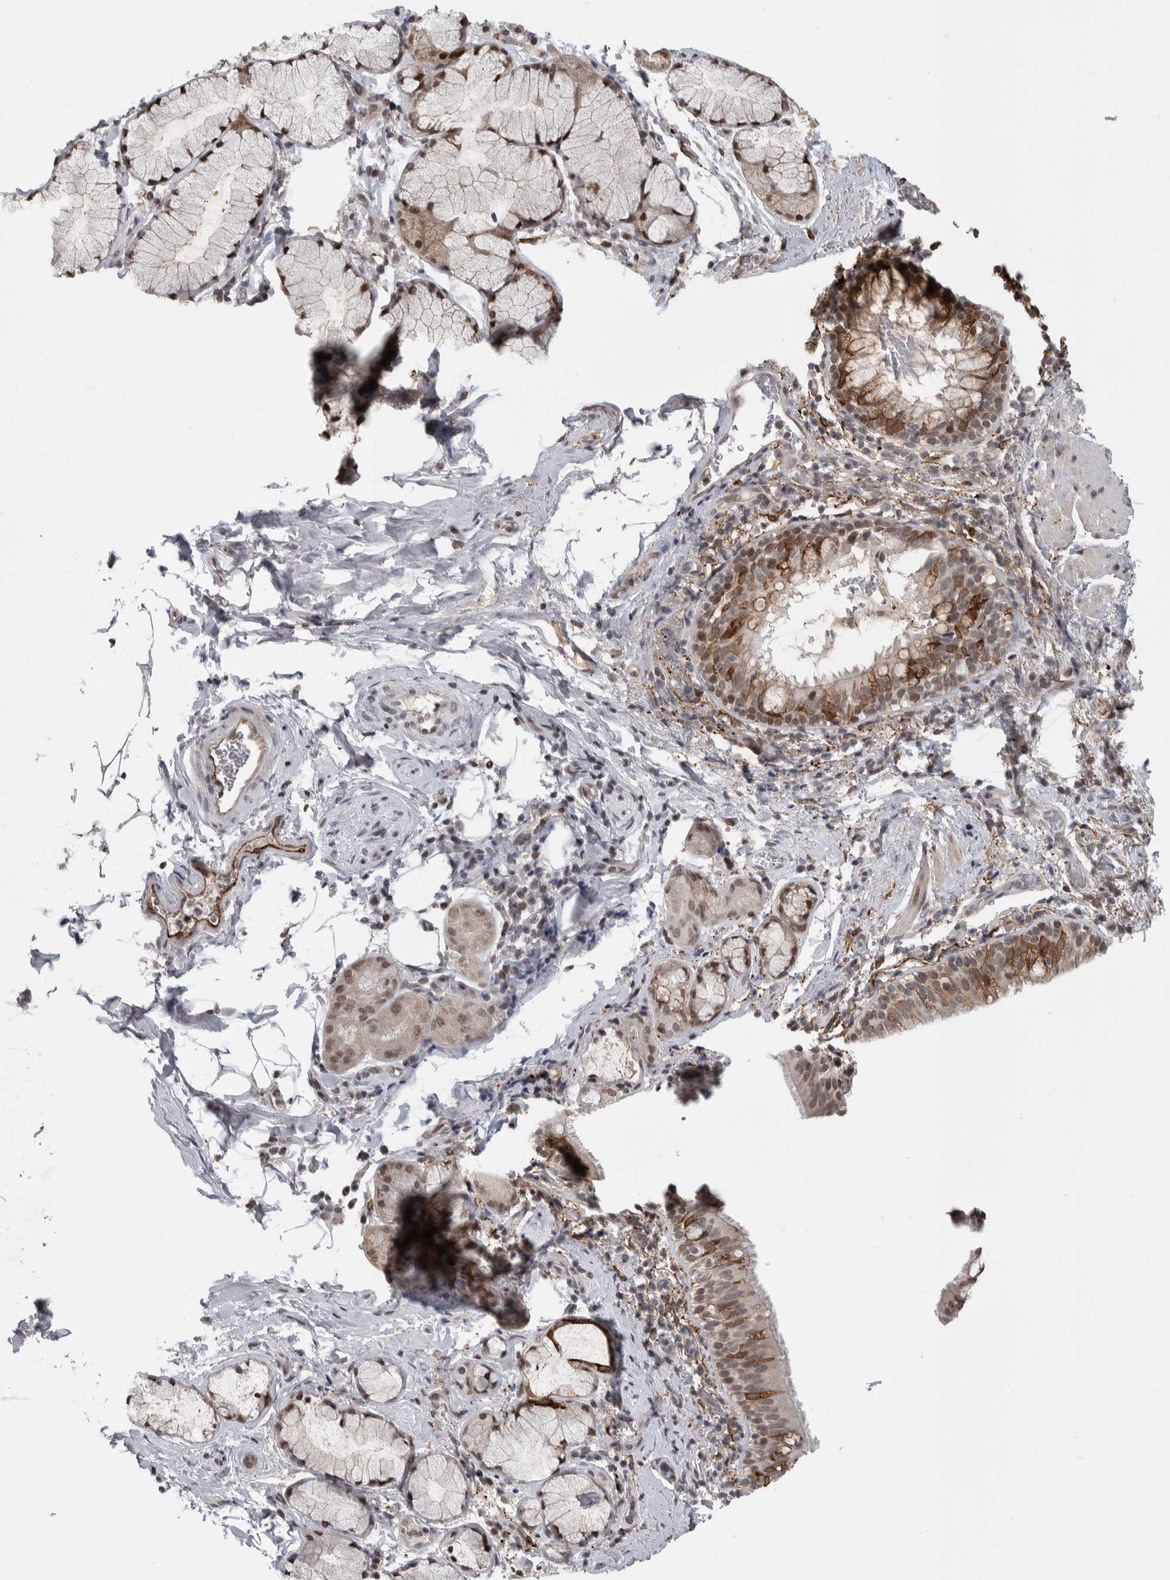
{"staining": {"intensity": "moderate", "quantity": "25%-75%", "location": "cytoplasmic/membranous,nuclear"}, "tissue": "bronchus", "cell_type": "Respiratory epithelial cells", "image_type": "normal", "snomed": [{"axis": "morphology", "description": "Normal tissue, NOS"}, {"axis": "morphology", "description": "Inflammation, NOS"}, {"axis": "topography", "description": "Cartilage tissue"}, {"axis": "topography", "description": "Bronchus"}], "caption": "Bronchus stained for a protein shows moderate cytoplasmic/membranous,nuclear positivity in respiratory epithelial cells. (Brightfield microscopy of DAB IHC at high magnification).", "gene": "ZSCAN21", "patient": {"sex": "male", "age": 77}}